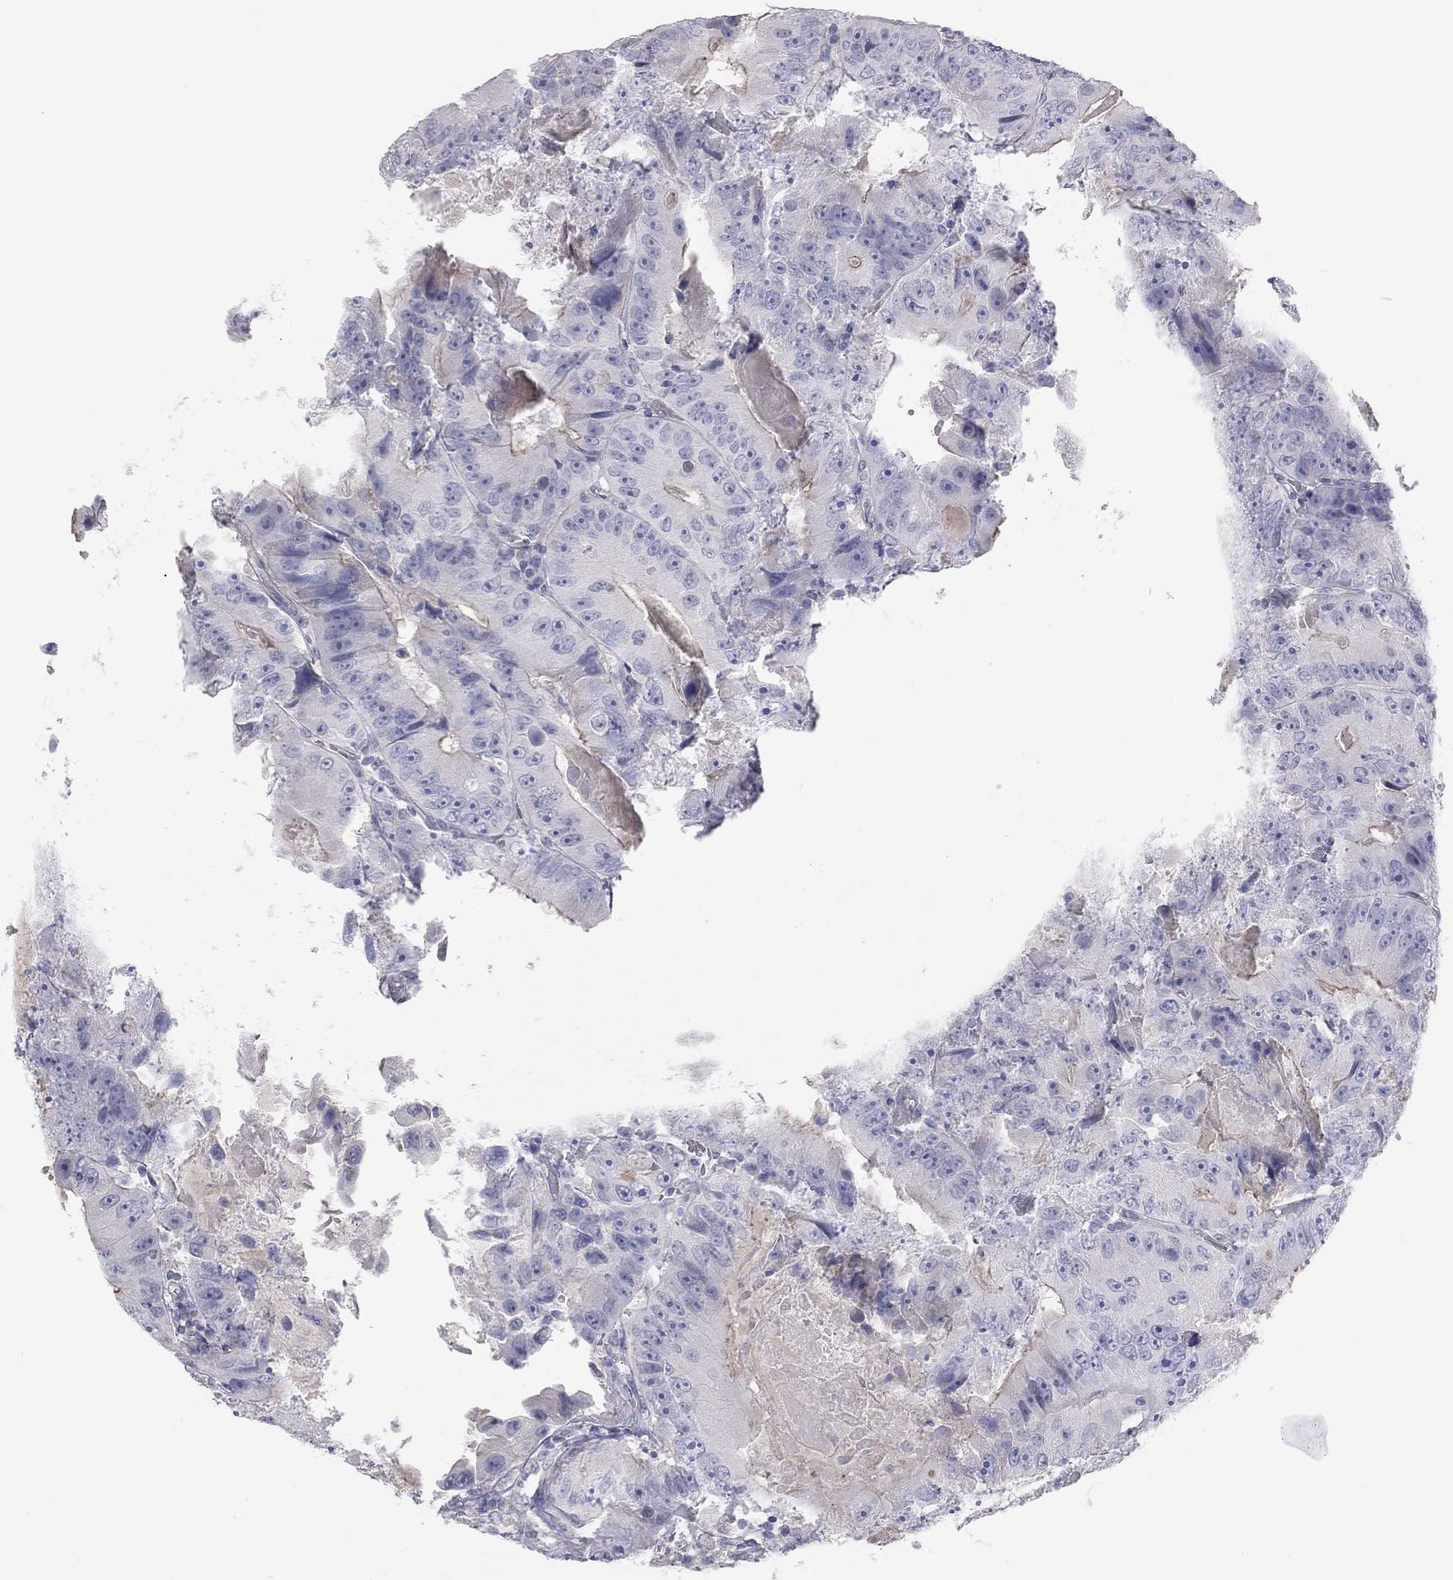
{"staining": {"intensity": "negative", "quantity": "none", "location": "none"}, "tissue": "colorectal cancer", "cell_type": "Tumor cells", "image_type": "cancer", "snomed": [{"axis": "morphology", "description": "Adenocarcinoma, NOS"}, {"axis": "topography", "description": "Colon"}], "caption": "This is a micrograph of IHC staining of adenocarcinoma (colorectal), which shows no staining in tumor cells.", "gene": "ADCYAP1", "patient": {"sex": "female", "age": 86}}